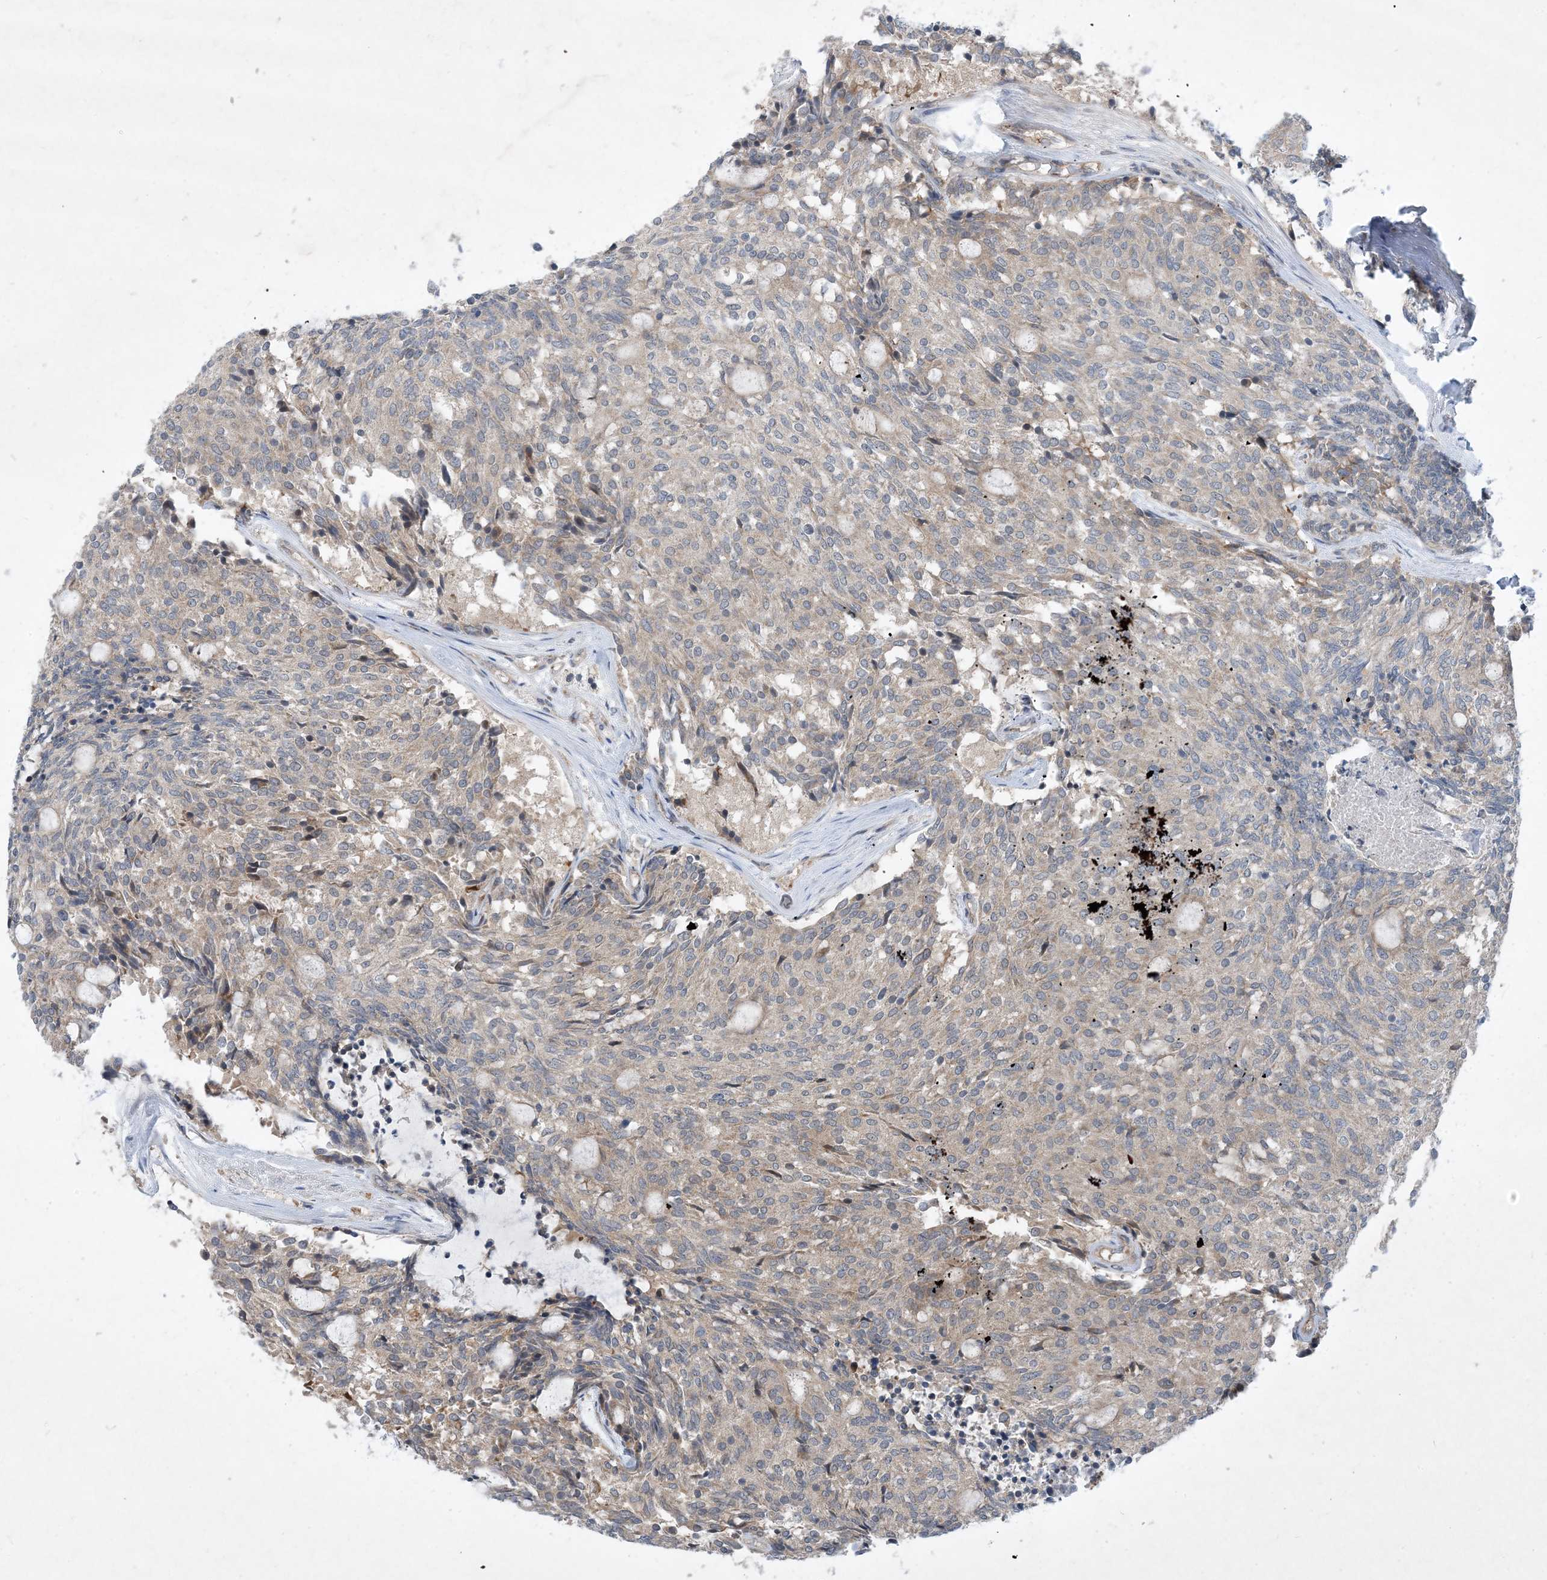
{"staining": {"intensity": "weak", "quantity": "<25%", "location": "cytoplasmic/membranous"}, "tissue": "carcinoid", "cell_type": "Tumor cells", "image_type": "cancer", "snomed": [{"axis": "morphology", "description": "Carcinoid, malignant, NOS"}, {"axis": "topography", "description": "Pancreas"}], "caption": "This micrograph is of carcinoid stained with immunohistochemistry to label a protein in brown with the nuclei are counter-stained blue. There is no positivity in tumor cells.", "gene": "TINAG", "patient": {"sex": "female", "age": 54}}